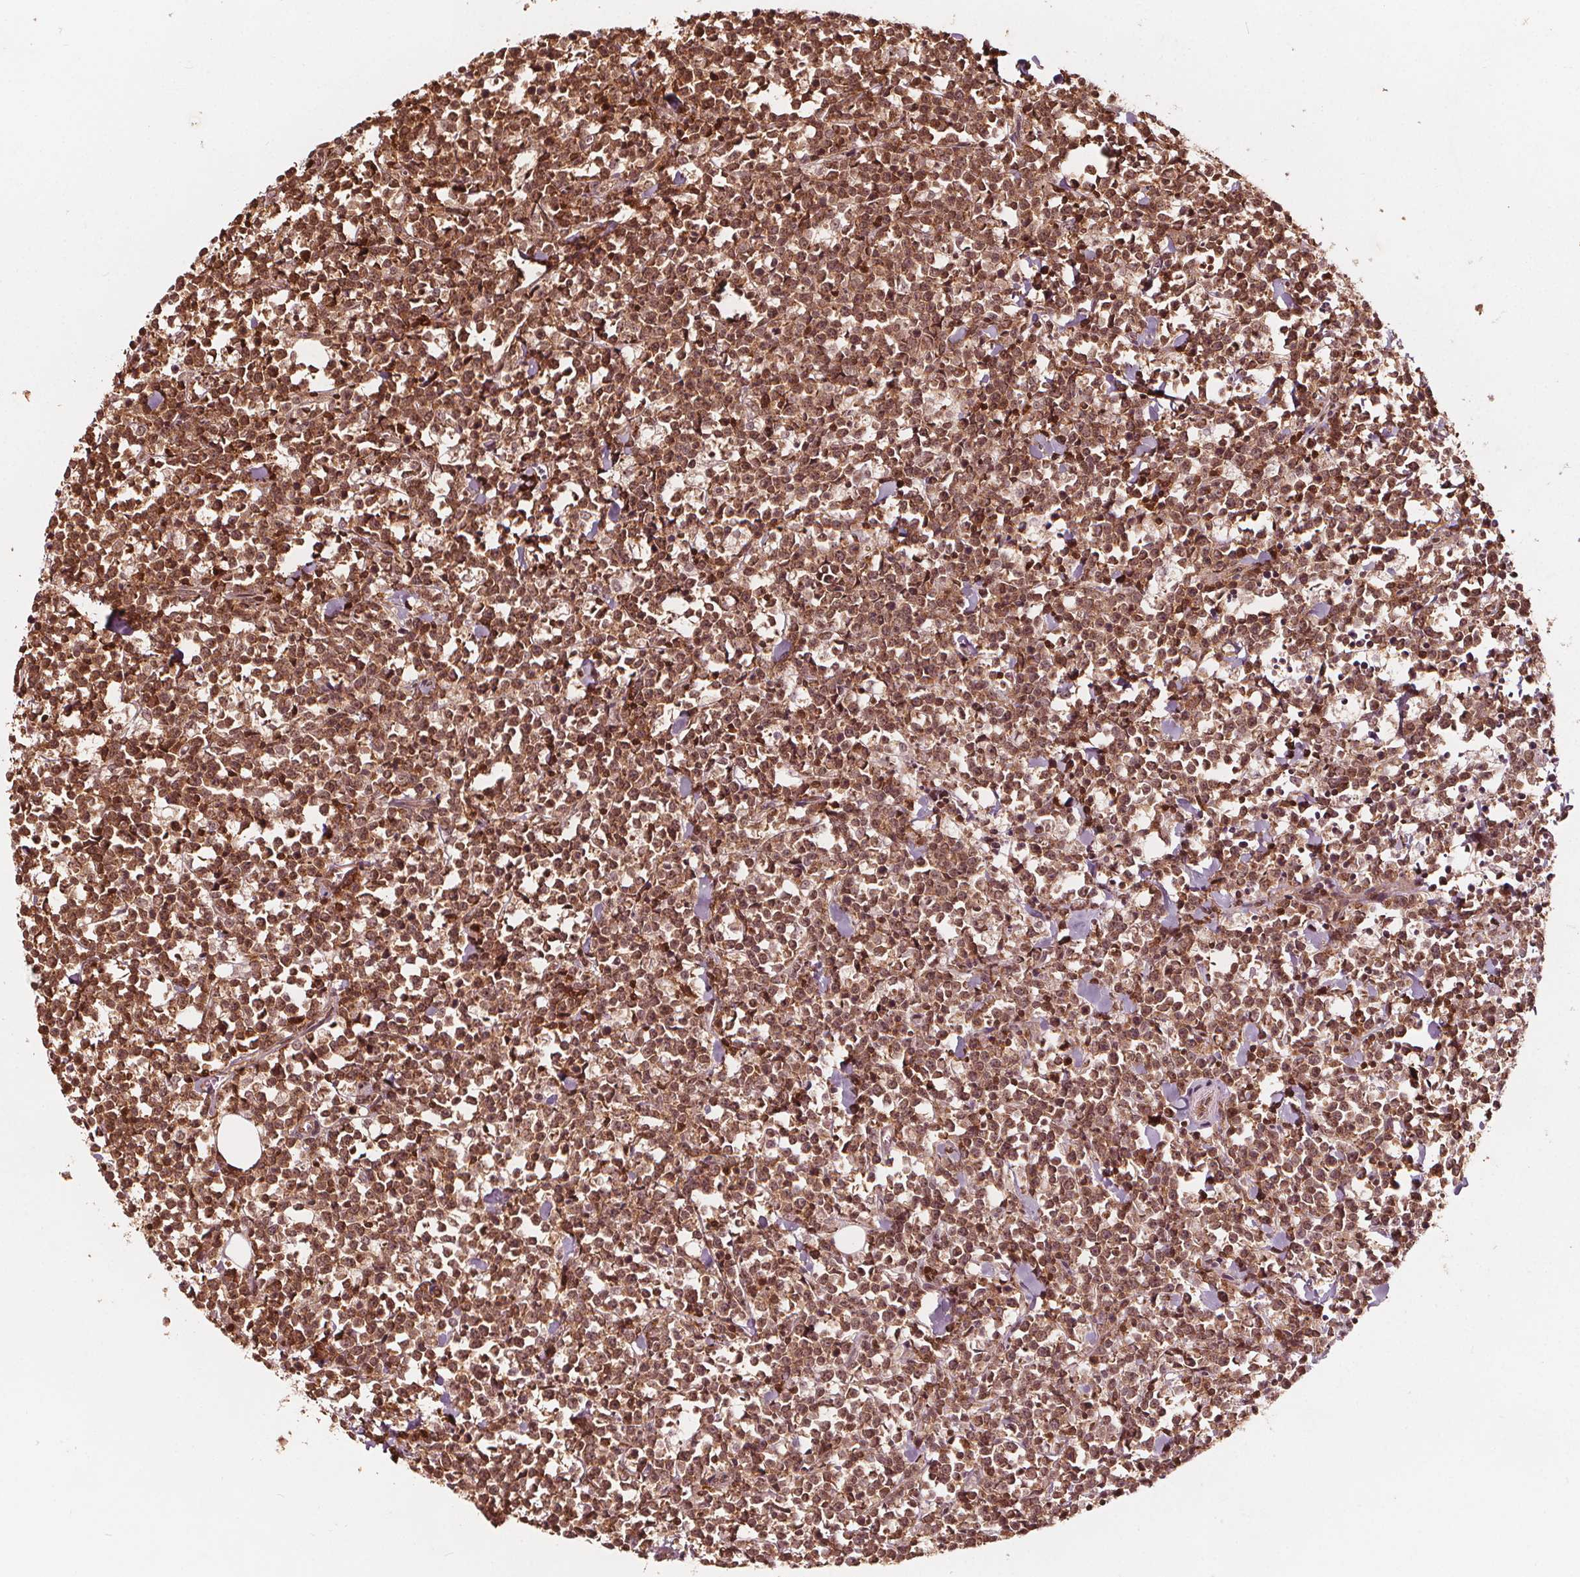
{"staining": {"intensity": "moderate", "quantity": ">75%", "location": "cytoplasmic/membranous,nuclear"}, "tissue": "lymphoma", "cell_type": "Tumor cells", "image_type": "cancer", "snomed": [{"axis": "morphology", "description": "Malignant lymphoma, non-Hodgkin's type, High grade"}, {"axis": "topography", "description": "Small intestine"}], "caption": "An IHC histopathology image of tumor tissue is shown. Protein staining in brown shows moderate cytoplasmic/membranous and nuclear positivity in high-grade malignant lymphoma, non-Hodgkin's type within tumor cells. Using DAB (brown) and hematoxylin (blue) stains, captured at high magnification using brightfield microscopy.", "gene": "AIP", "patient": {"sex": "female", "age": 56}}